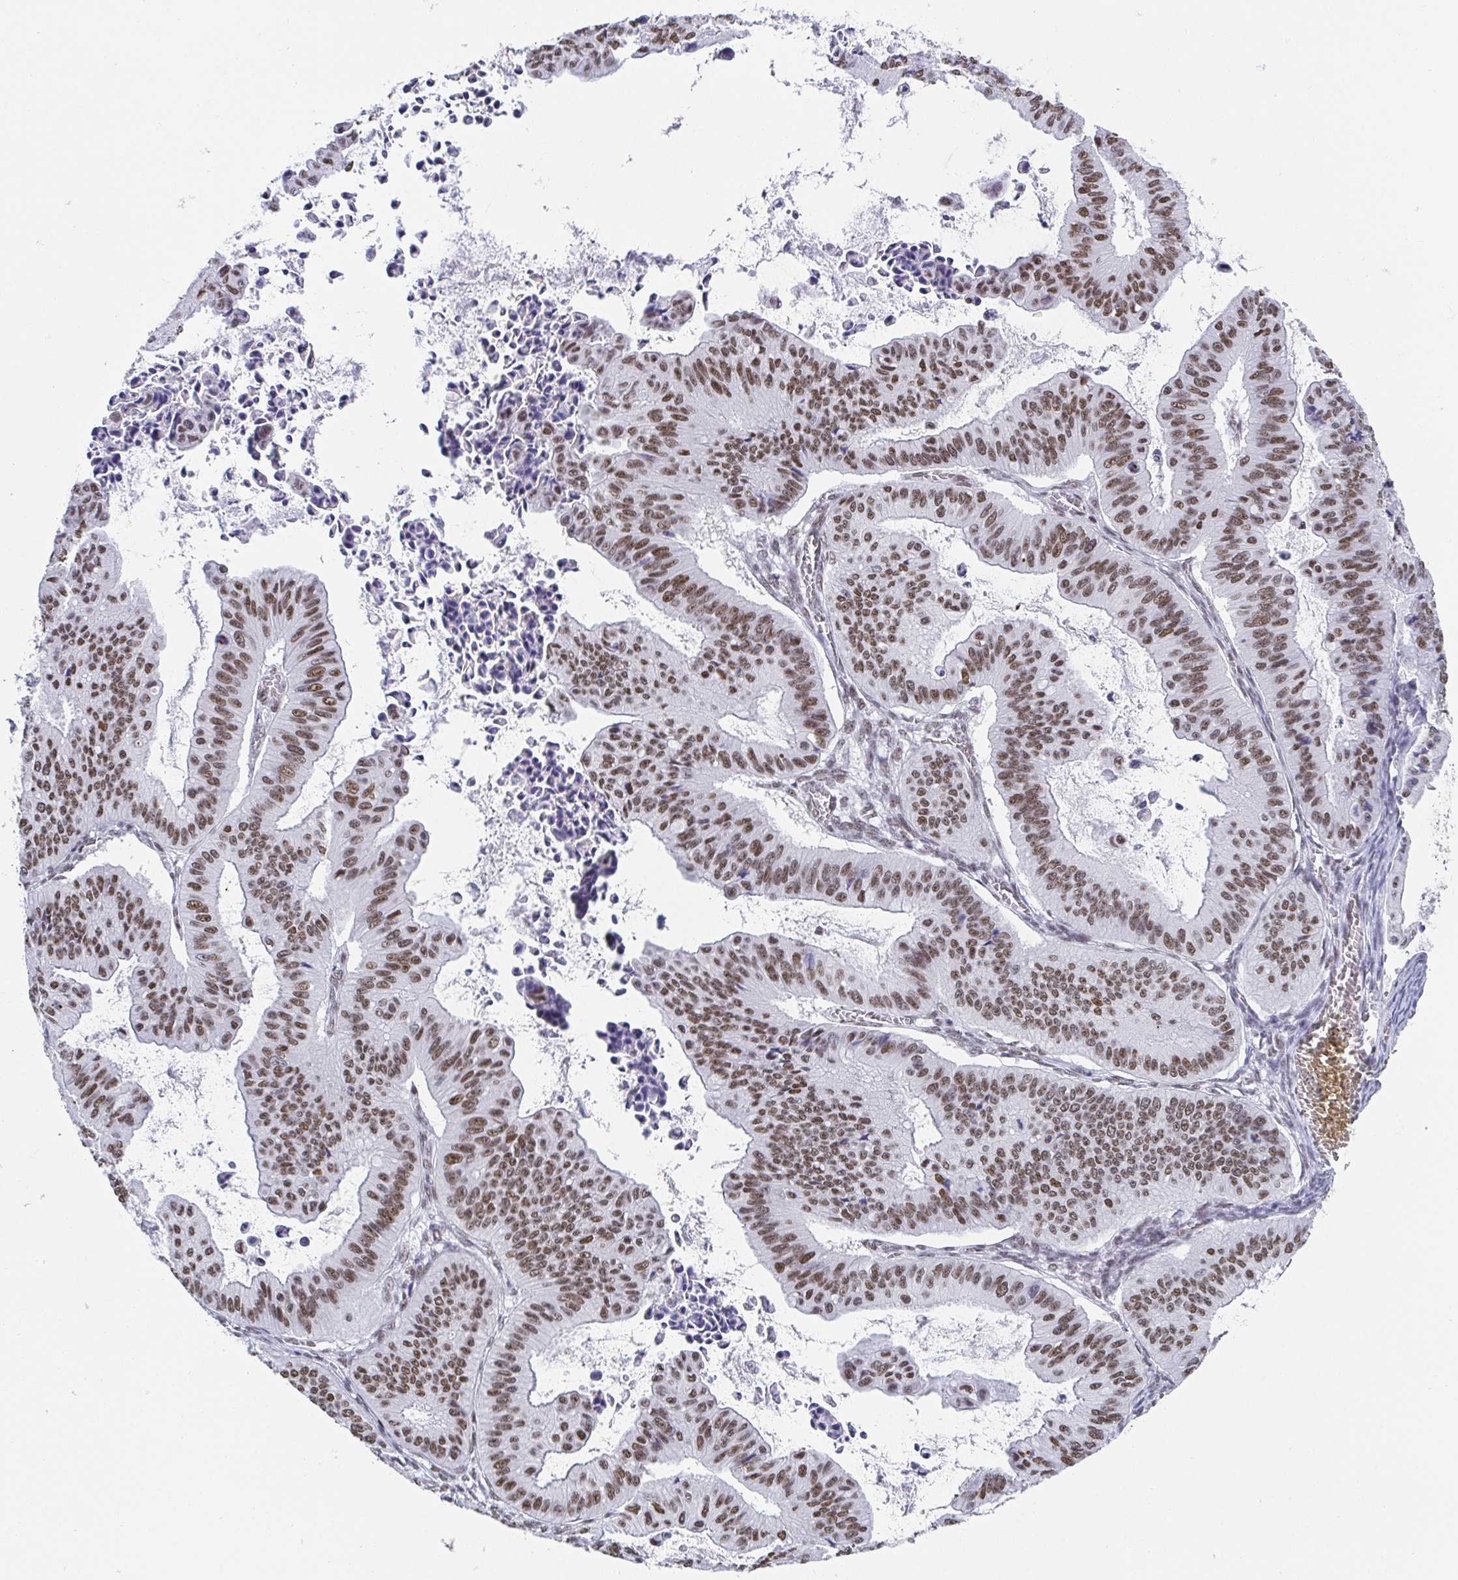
{"staining": {"intensity": "moderate", "quantity": ">75%", "location": "nuclear"}, "tissue": "ovarian cancer", "cell_type": "Tumor cells", "image_type": "cancer", "snomed": [{"axis": "morphology", "description": "Cystadenocarcinoma, mucinous, NOS"}, {"axis": "topography", "description": "Ovary"}], "caption": "About >75% of tumor cells in human ovarian cancer exhibit moderate nuclear protein expression as visualized by brown immunohistochemical staining.", "gene": "SLC7A10", "patient": {"sex": "female", "age": 72}}